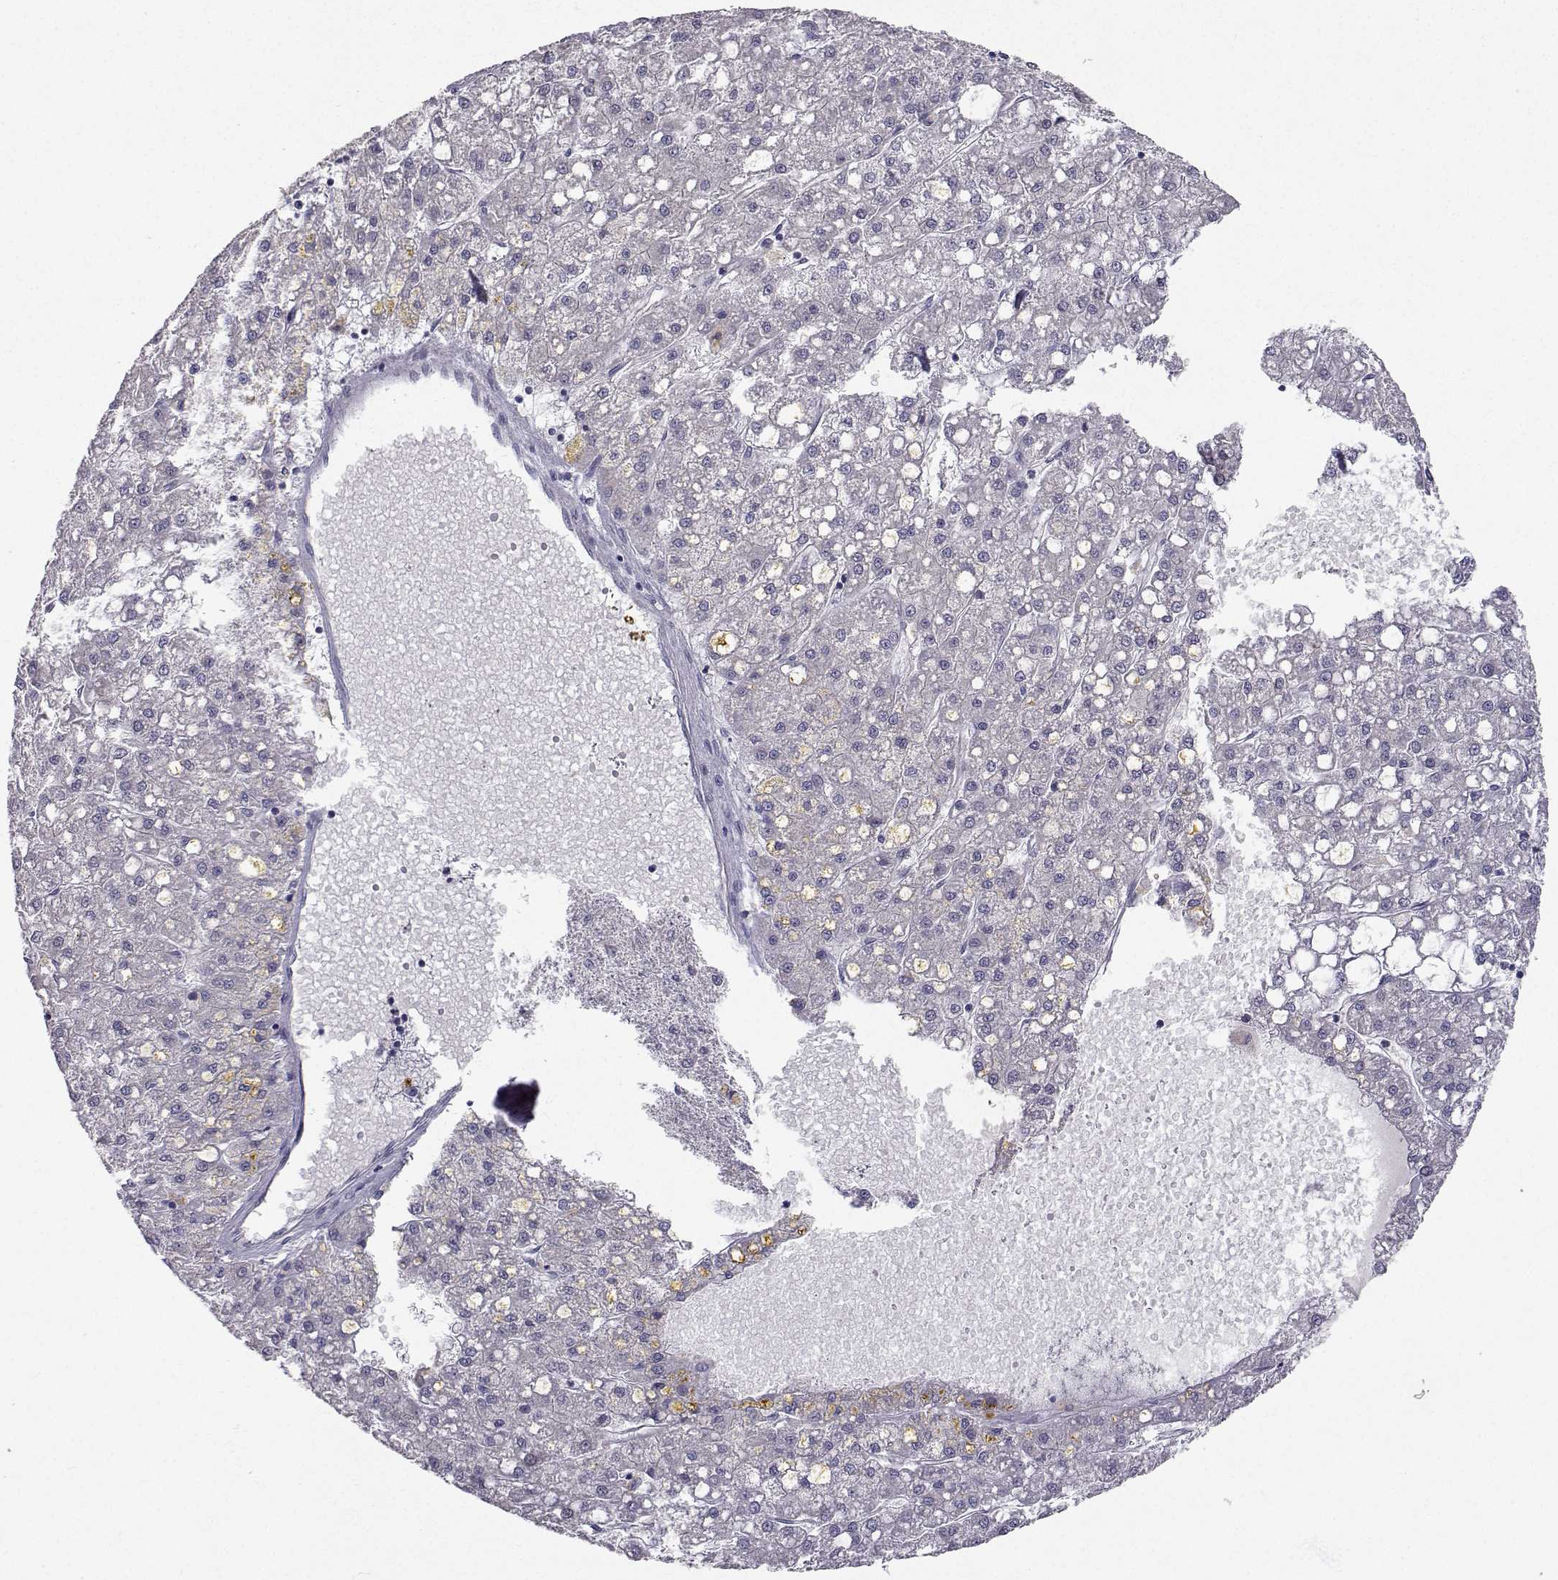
{"staining": {"intensity": "negative", "quantity": "none", "location": "none"}, "tissue": "liver cancer", "cell_type": "Tumor cells", "image_type": "cancer", "snomed": [{"axis": "morphology", "description": "Carcinoma, Hepatocellular, NOS"}, {"axis": "topography", "description": "Liver"}], "caption": "High power microscopy photomicrograph of an immunohistochemistry image of hepatocellular carcinoma (liver), revealing no significant expression in tumor cells.", "gene": "SLC6A3", "patient": {"sex": "male", "age": 67}}